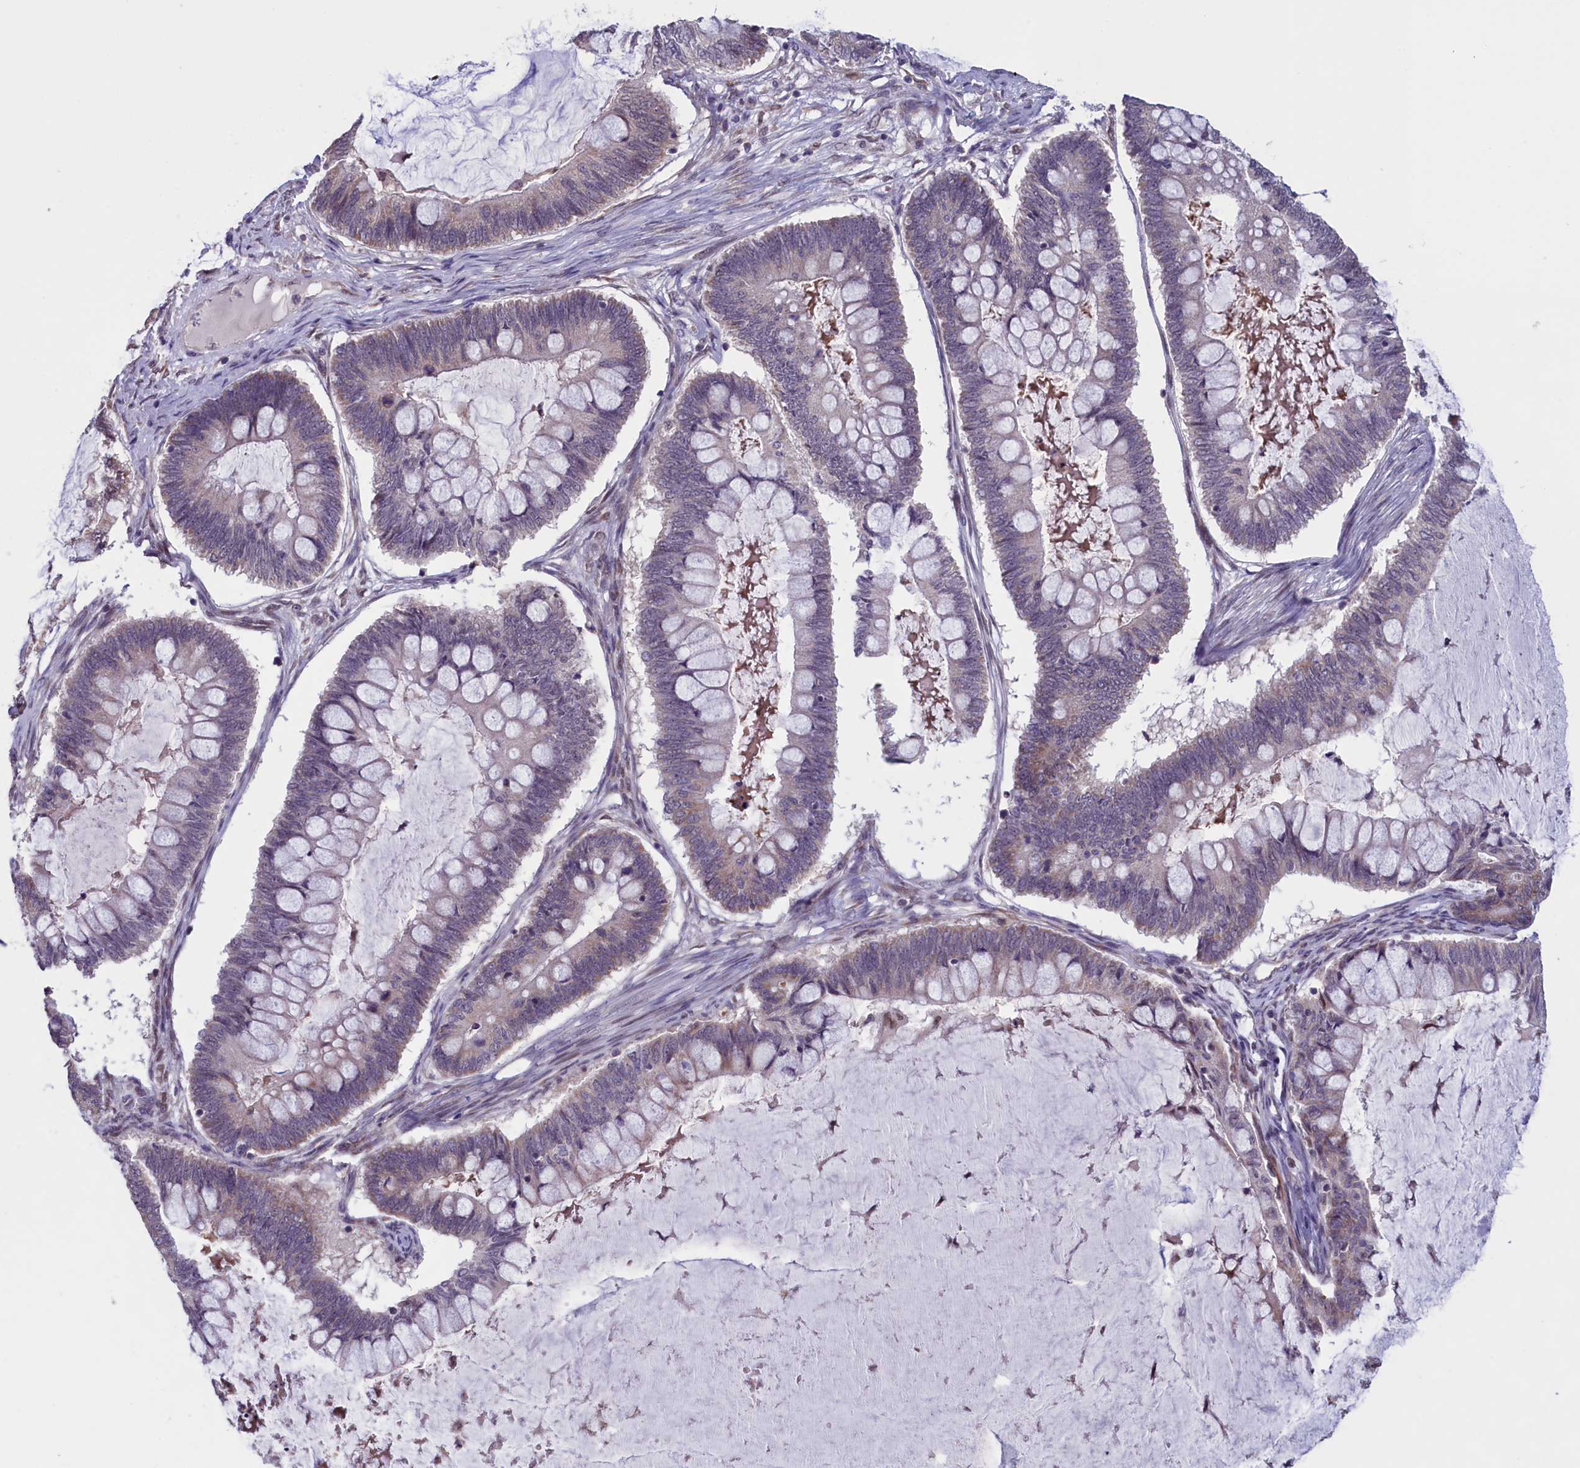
{"staining": {"intensity": "weak", "quantity": "25%-75%", "location": "cytoplasmic/membranous"}, "tissue": "ovarian cancer", "cell_type": "Tumor cells", "image_type": "cancer", "snomed": [{"axis": "morphology", "description": "Cystadenocarcinoma, mucinous, NOS"}, {"axis": "topography", "description": "Ovary"}], "caption": "About 25%-75% of tumor cells in ovarian mucinous cystadenocarcinoma show weak cytoplasmic/membranous protein positivity as visualized by brown immunohistochemical staining.", "gene": "PARS2", "patient": {"sex": "female", "age": 61}}